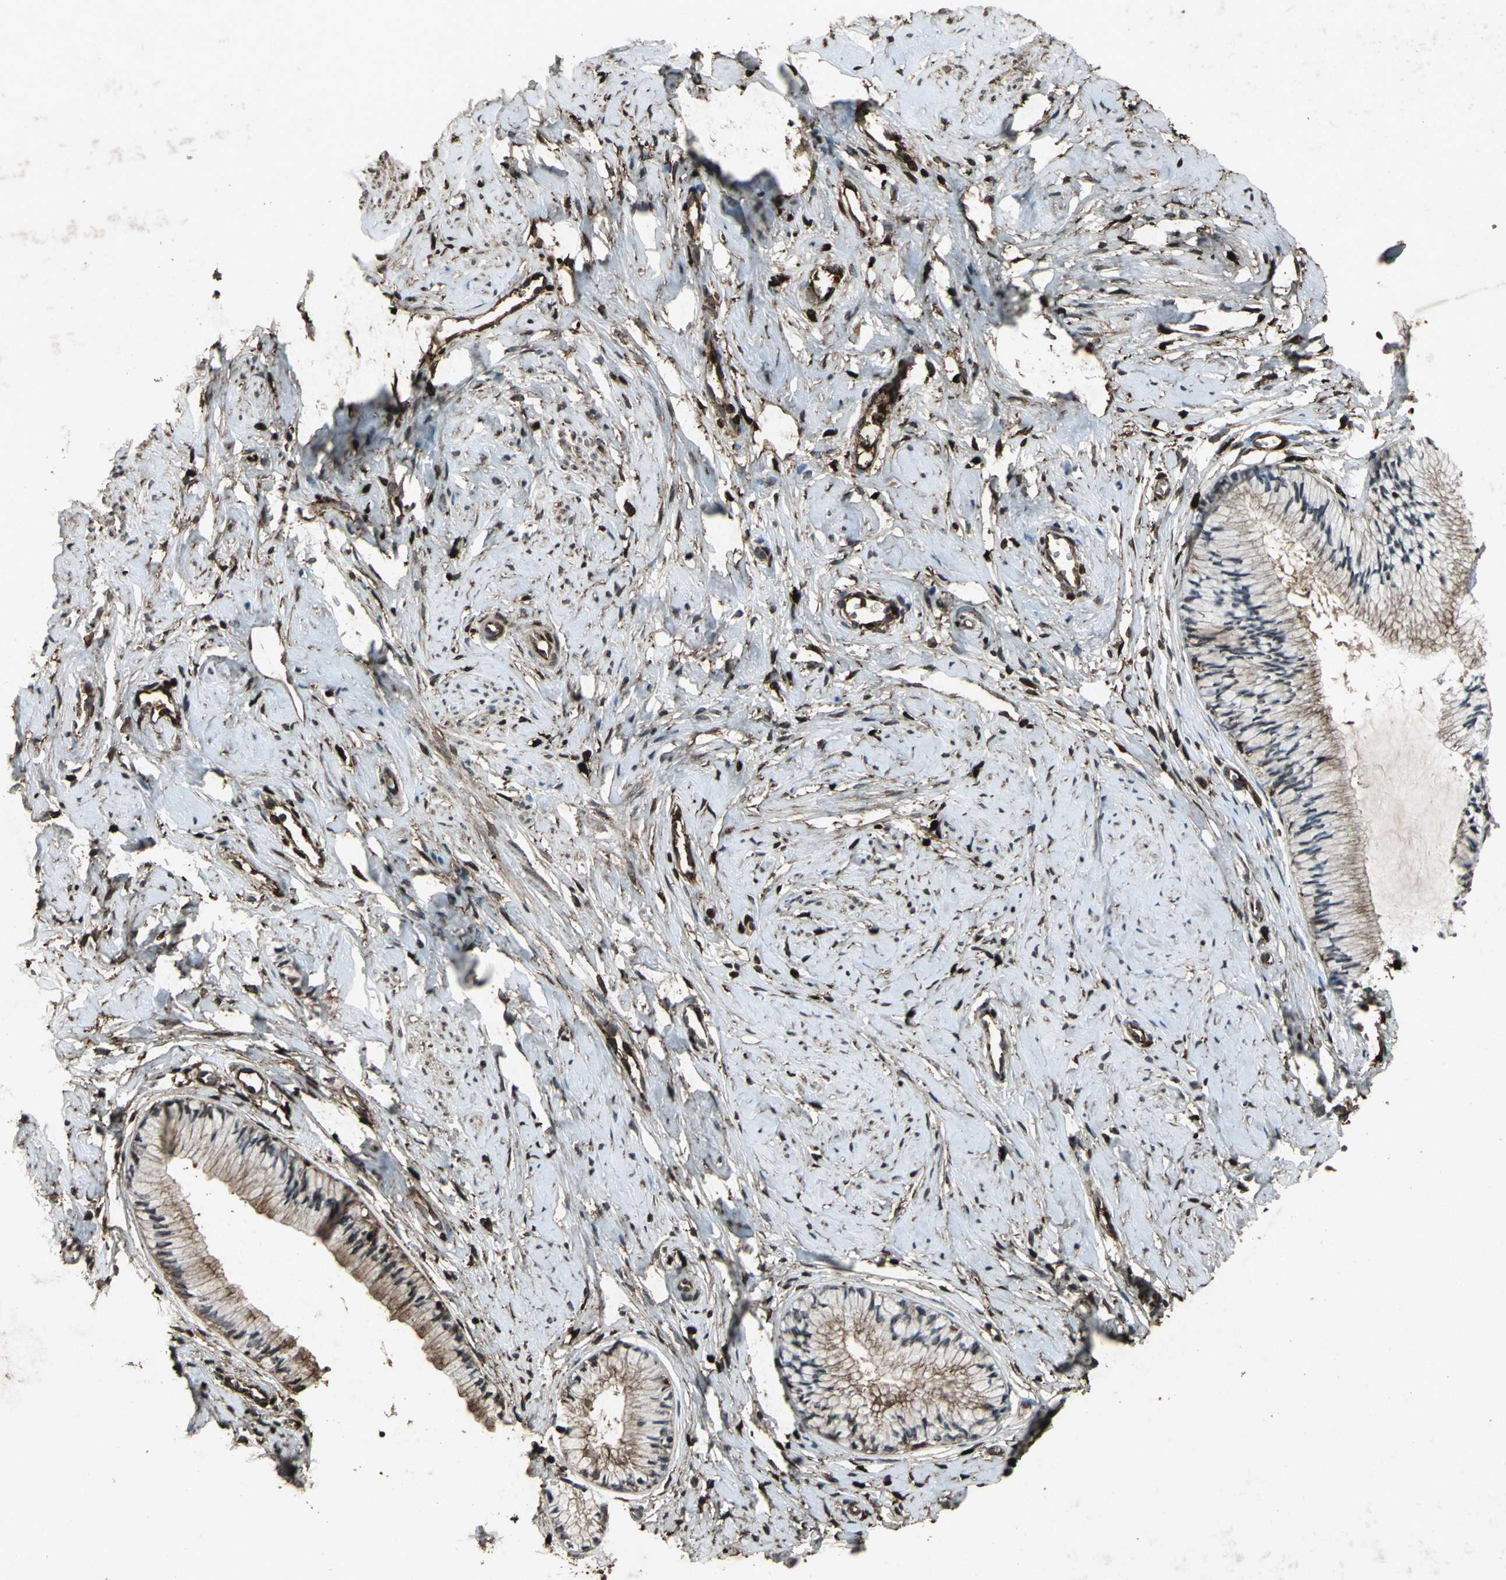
{"staining": {"intensity": "moderate", "quantity": "25%-75%", "location": "cytoplasmic/membranous"}, "tissue": "cervix", "cell_type": "Glandular cells", "image_type": "normal", "snomed": [{"axis": "morphology", "description": "Normal tissue, NOS"}, {"axis": "topography", "description": "Cervix"}], "caption": "Cervix stained with a brown dye demonstrates moderate cytoplasmic/membranous positive expression in about 25%-75% of glandular cells.", "gene": "SEPTIN4", "patient": {"sex": "female", "age": 46}}